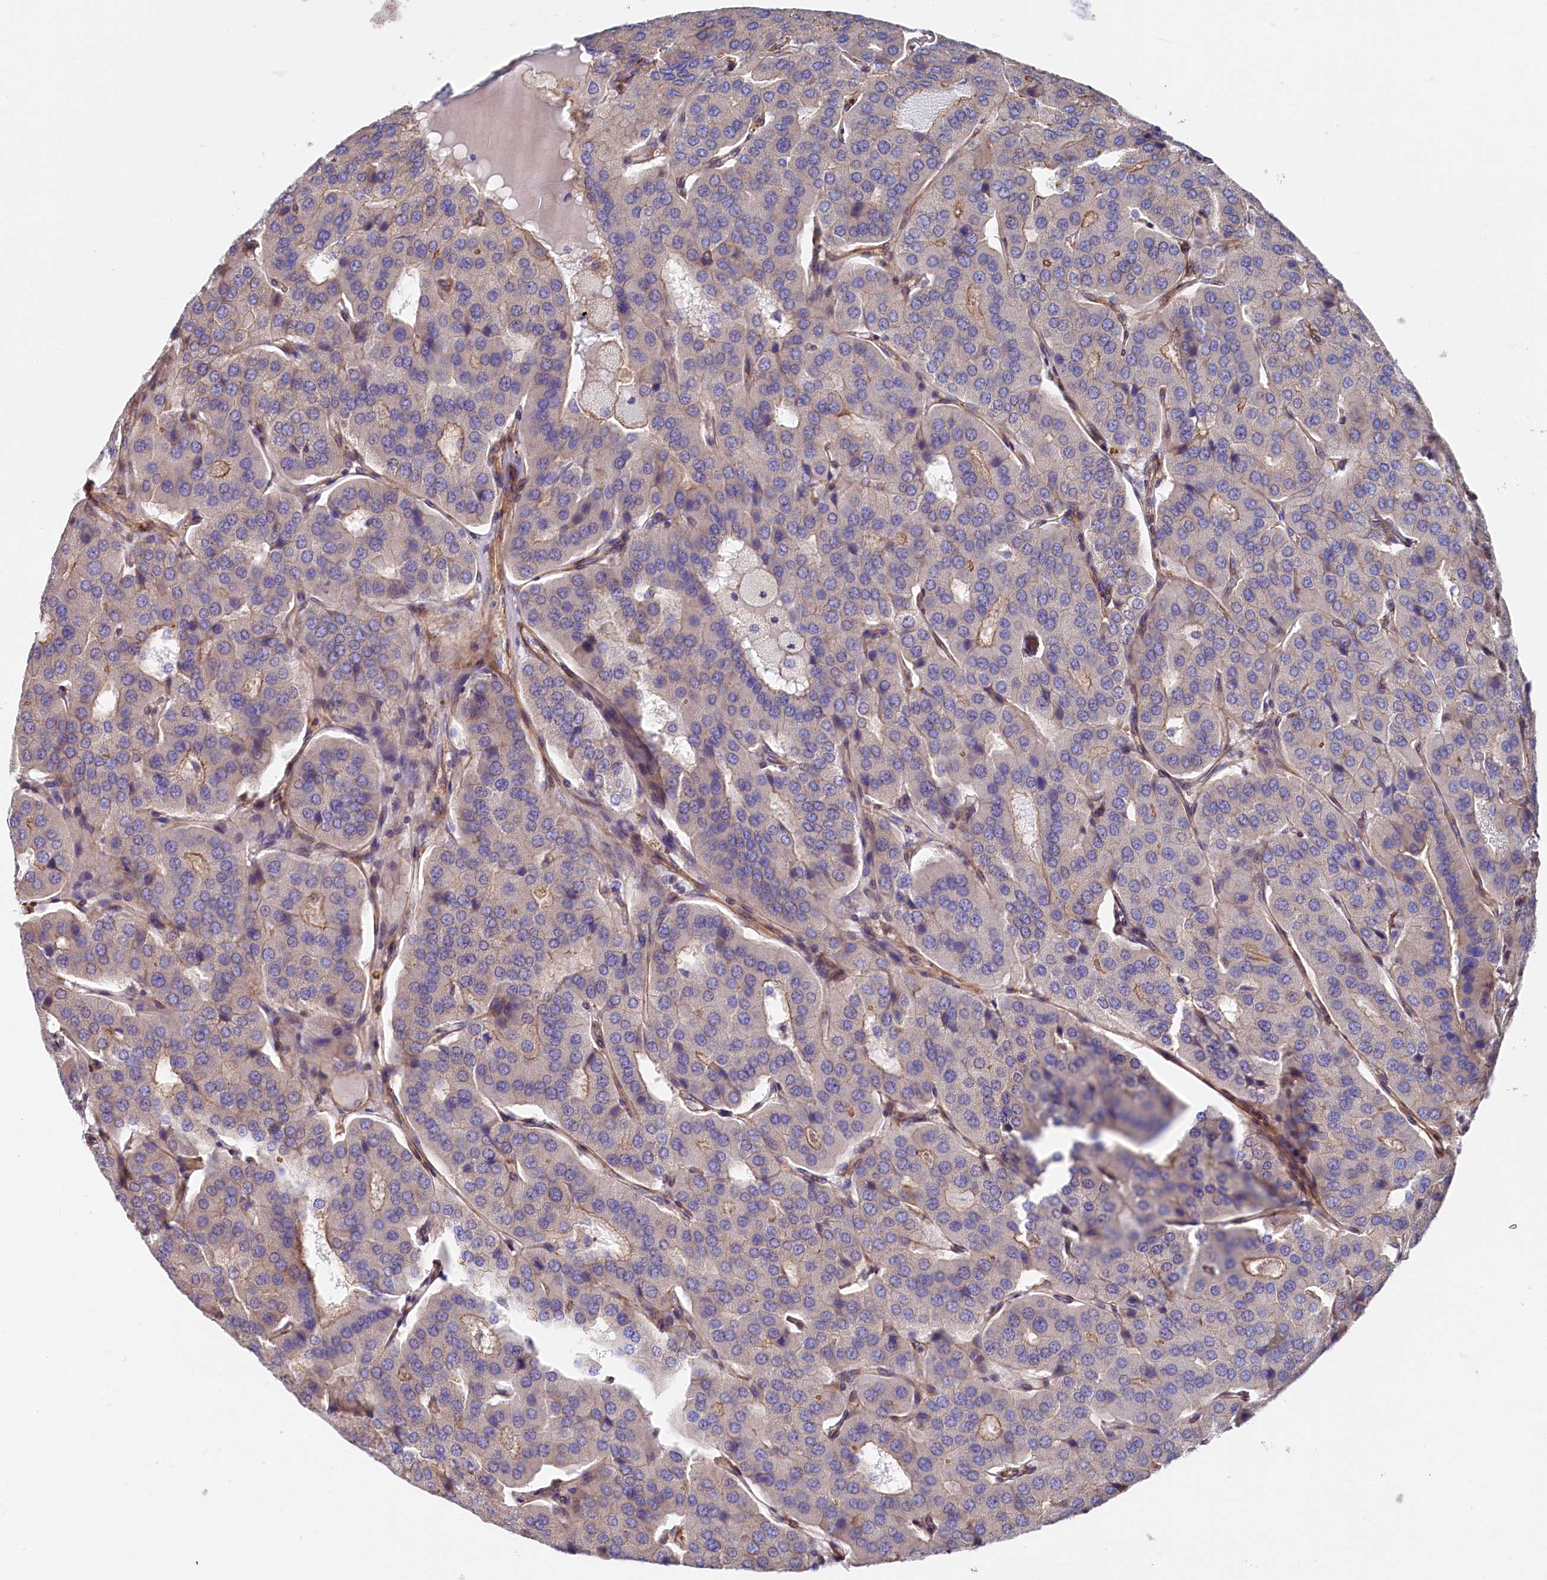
{"staining": {"intensity": "negative", "quantity": "none", "location": "none"}, "tissue": "parathyroid gland", "cell_type": "Glandular cells", "image_type": "normal", "snomed": [{"axis": "morphology", "description": "Normal tissue, NOS"}, {"axis": "morphology", "description": "Adenoma, NOS"}, {"axis": "topography", "description": "Parathyroid gland"}], "caption": "Immunohistochemistry image of unremarkable parathyroid gland stained for a protein (brown), which displays no positivity in glandular cells. (Immunohistochemistry (ihc), brightfield microscopy, high magnification).", "gene": "TNKS1BP1", "patient": {"sex": "female", "age": 86}}